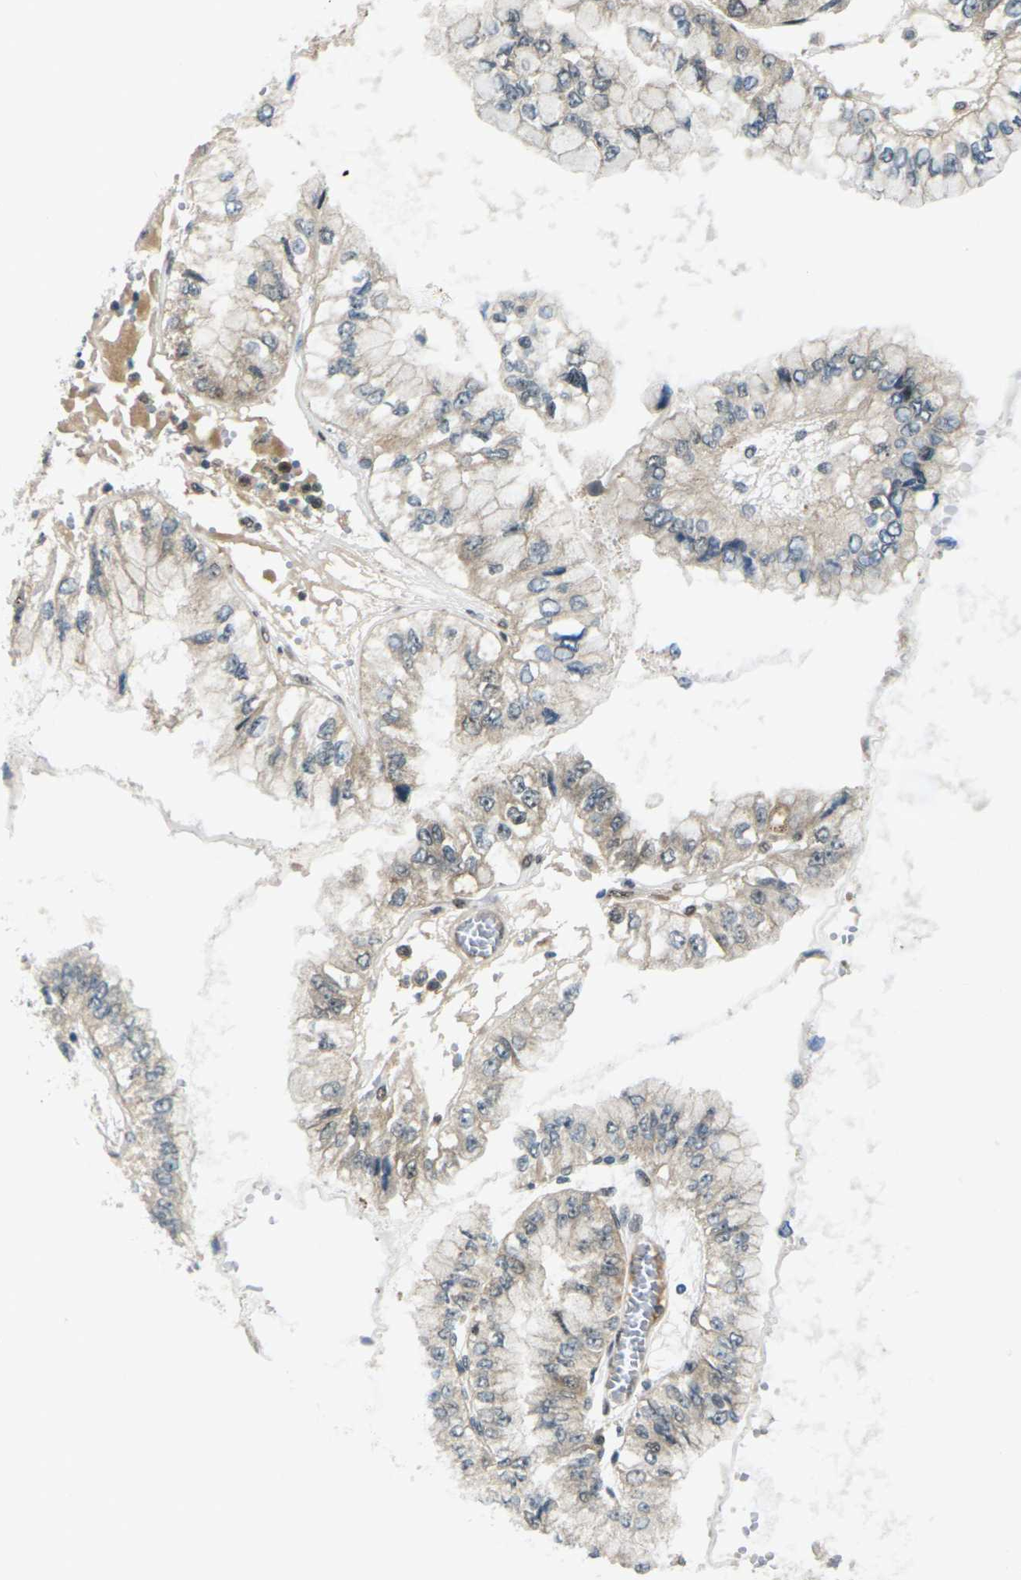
{"staining": {"intensity": "weak", "quantity": "25%-75%", "location": "cytoplasmic/membranous"}, "tissue": "liver cancer", "cell_type": "Tumor cells", "image_type": "cancer", "snomed": [{"axis": "morphology", "description": "Cholangiocarcinoma"}, {"axis": "topography", "description": "Liver"}], "caption": "Cholangiocarcinoma (liver) stained for a protein (brown) shows weak cytoplasmic/membranous positive expression in about 25%-75% of tumor cells.", "gene": "UBE2S", "patient": {"sex": "female", "age": 79}}